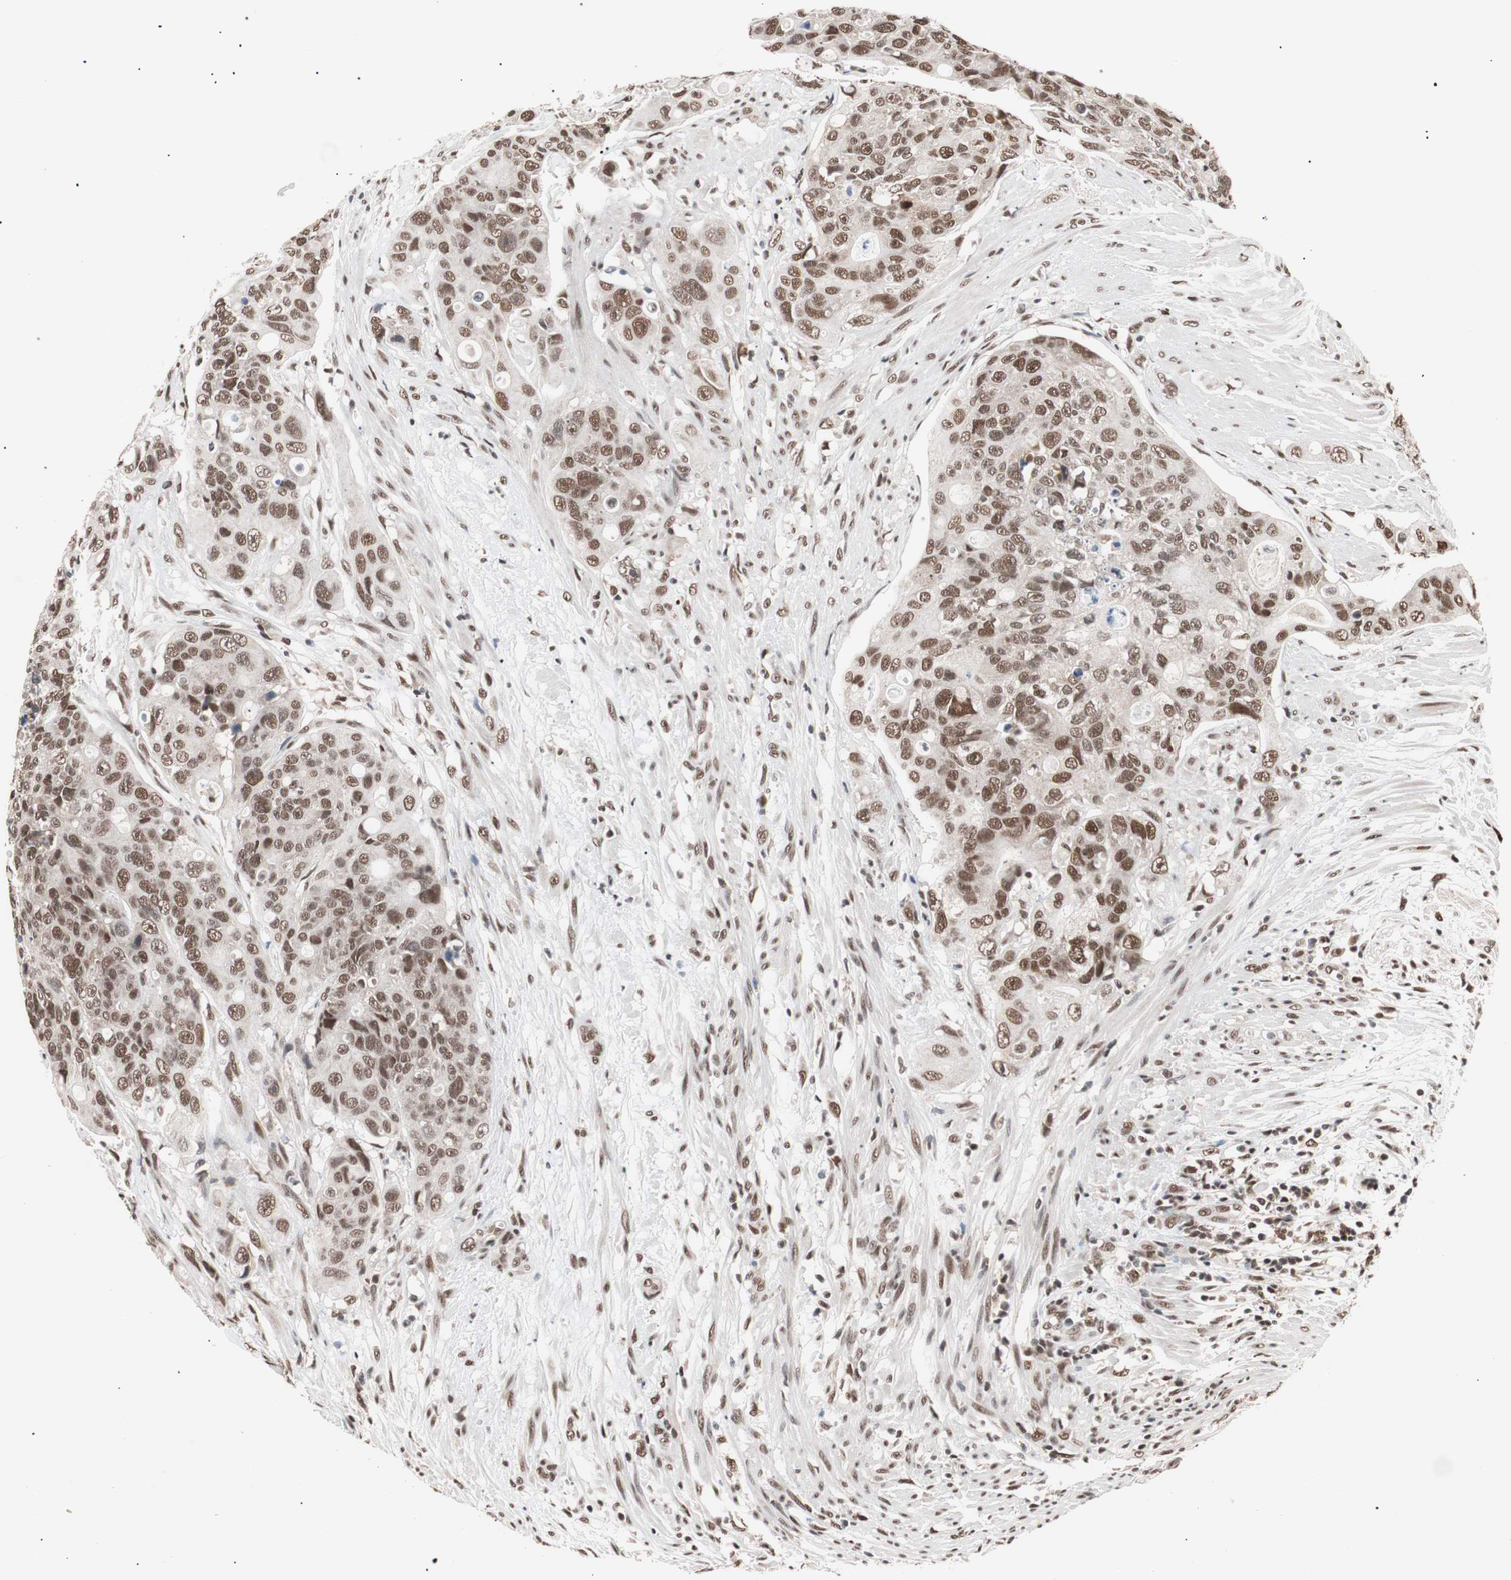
{"staining": {"intensity": "moderate", "quantity": ">75%", "location": "nuclear"}, "tissue": "colorectal cancer", "cell_type": "Tumor cells", "image_type": "cancer", "snomed": [{"axis": "morphology", "description": "Adenocarcinoma, NOS"}, {"axis": "topography", "description": "Colon"}], "caption": "Immunohistochemical staining of human colorectal cancer (adenocarcinoma) displays moderate nuclear protein expression in about >75% of tumor cells.", "gene": "CHAMP1", "patient": {"sex": "female", "age": 57}}